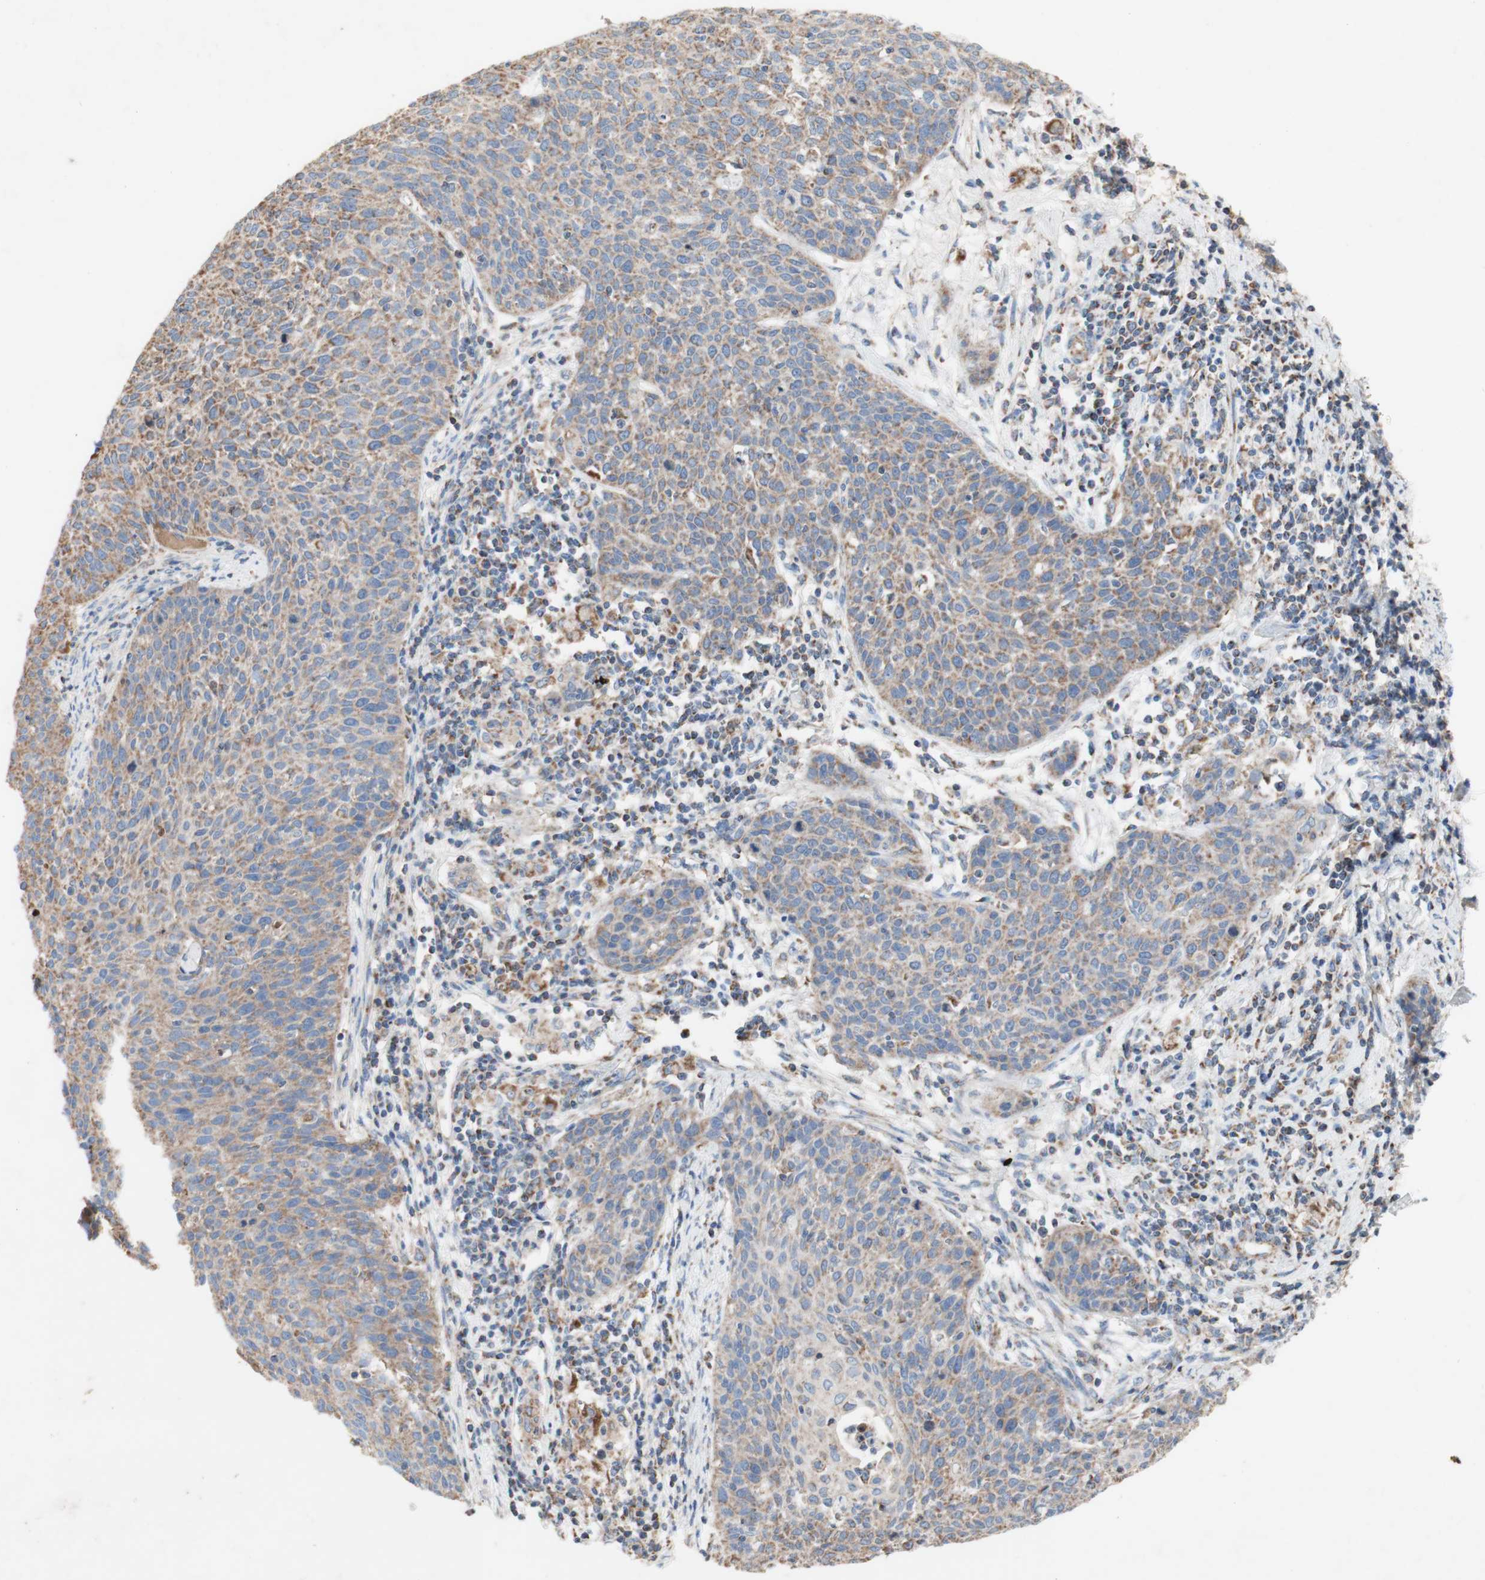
{"staining": {"intensity": "moderate", "quantity": ">75%", "location": "cytoplasmic/membranous"}, "tissue": "cervical cancer", "cell_type": "Tumor cells", "image_type": "cancer", "snomed": [{"axis": "morphology", "description": "Squamous cell carcinoma, NOS"}, {"axis": "topography", "description": "Cervix"}], "caption": "Moderate cytoplasmic/membranous expression is appreciated in about >75% of tumor cells in cervical cancer (squamous cell carcinoma). (Brightfield microscopy of DAB IHC at high magnification).", "gene": "SDHB", "patient": {"sex": "female", "age": 38}}